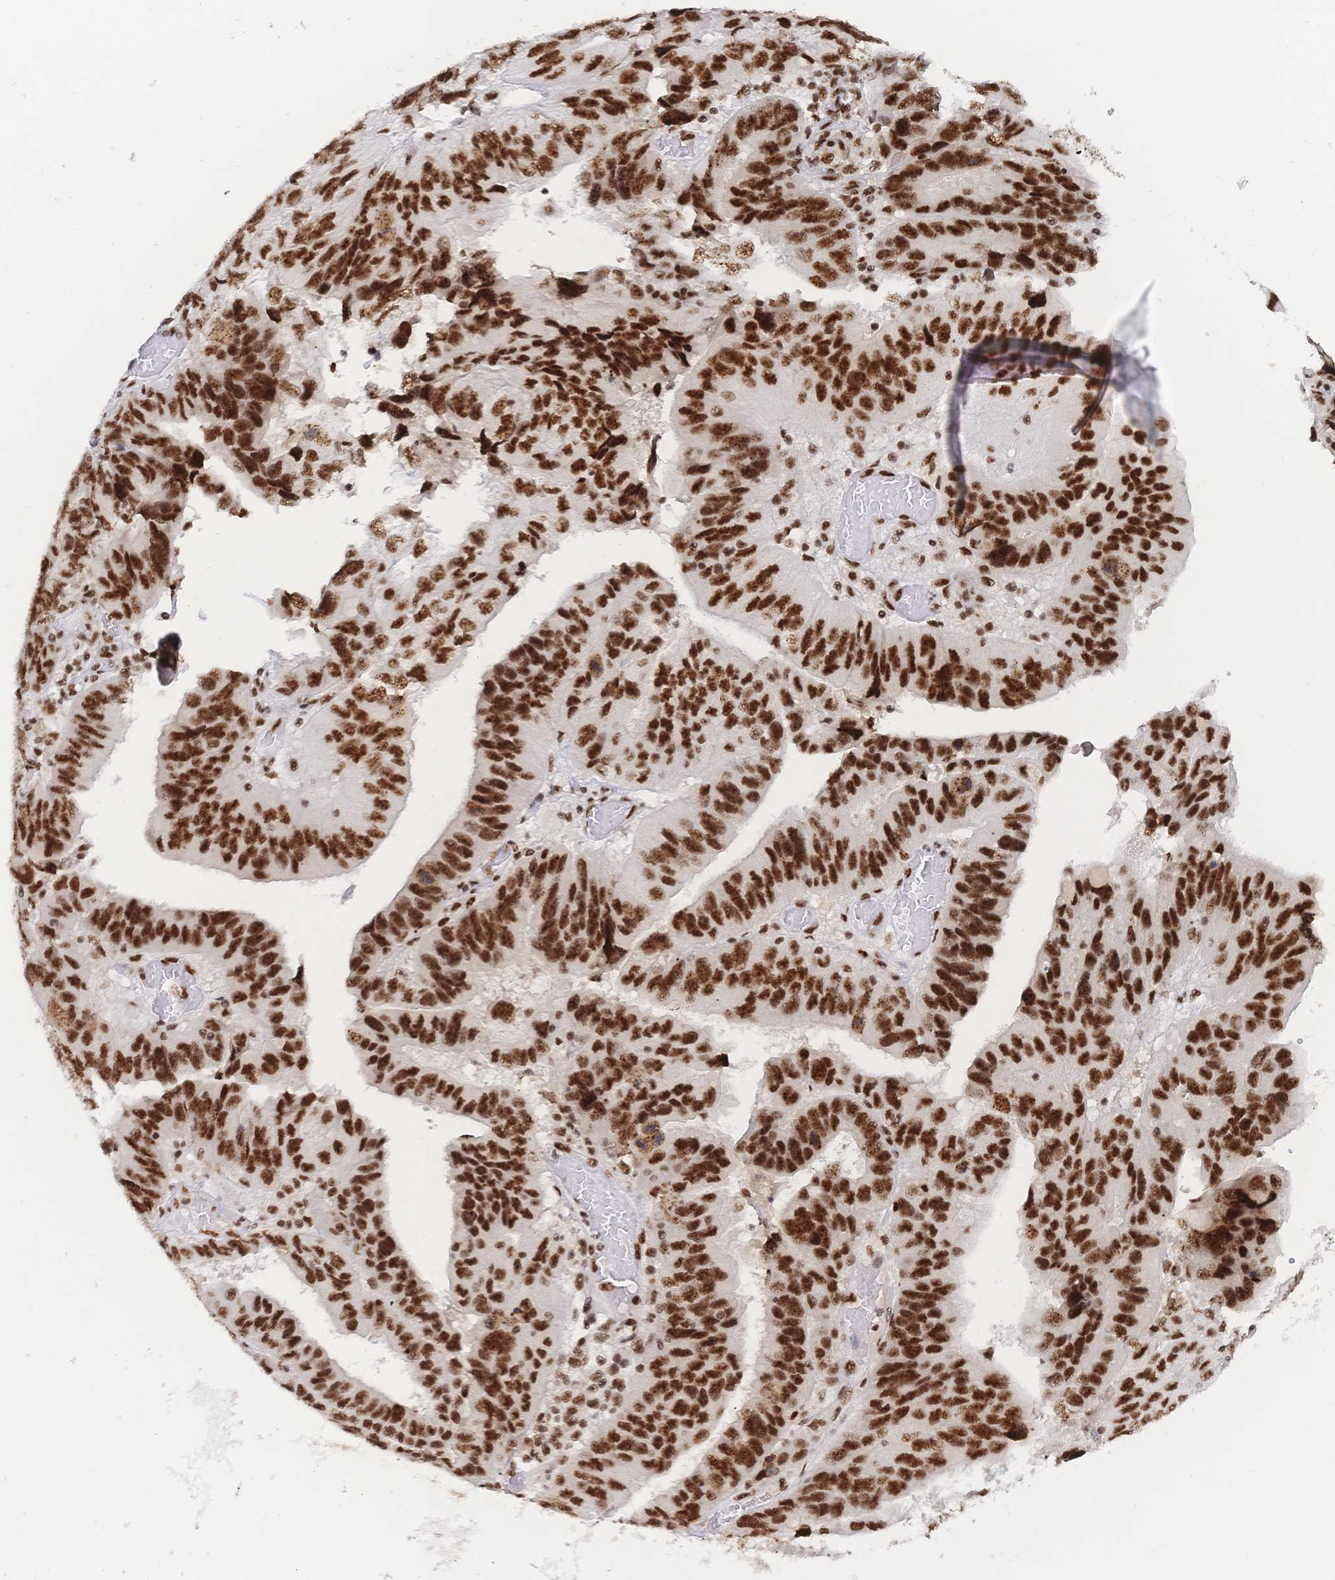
{"staining": {"intensity": "strong", "quantity": ">75%", "location": "nuclear"}, "tissue": "ovarian cancer", "cell_type": "Tumor cells", "image_type": "cancer", "snomed": [{"axis": "morphology", "description": "Cystadenocarcinoma, serous, NOS"}, {"axis": "topography", "description": "Ovary"}], "caption": "Immunohistochemistry (IHC) photomicrograph of human ovarian cancer stained for a protein (brown), which demonstrates high levels of strong nuclear positivity in about >75% of tumor cells.", "gene": "SRSF1", "patient": {"sex": "female", "age": 79}}